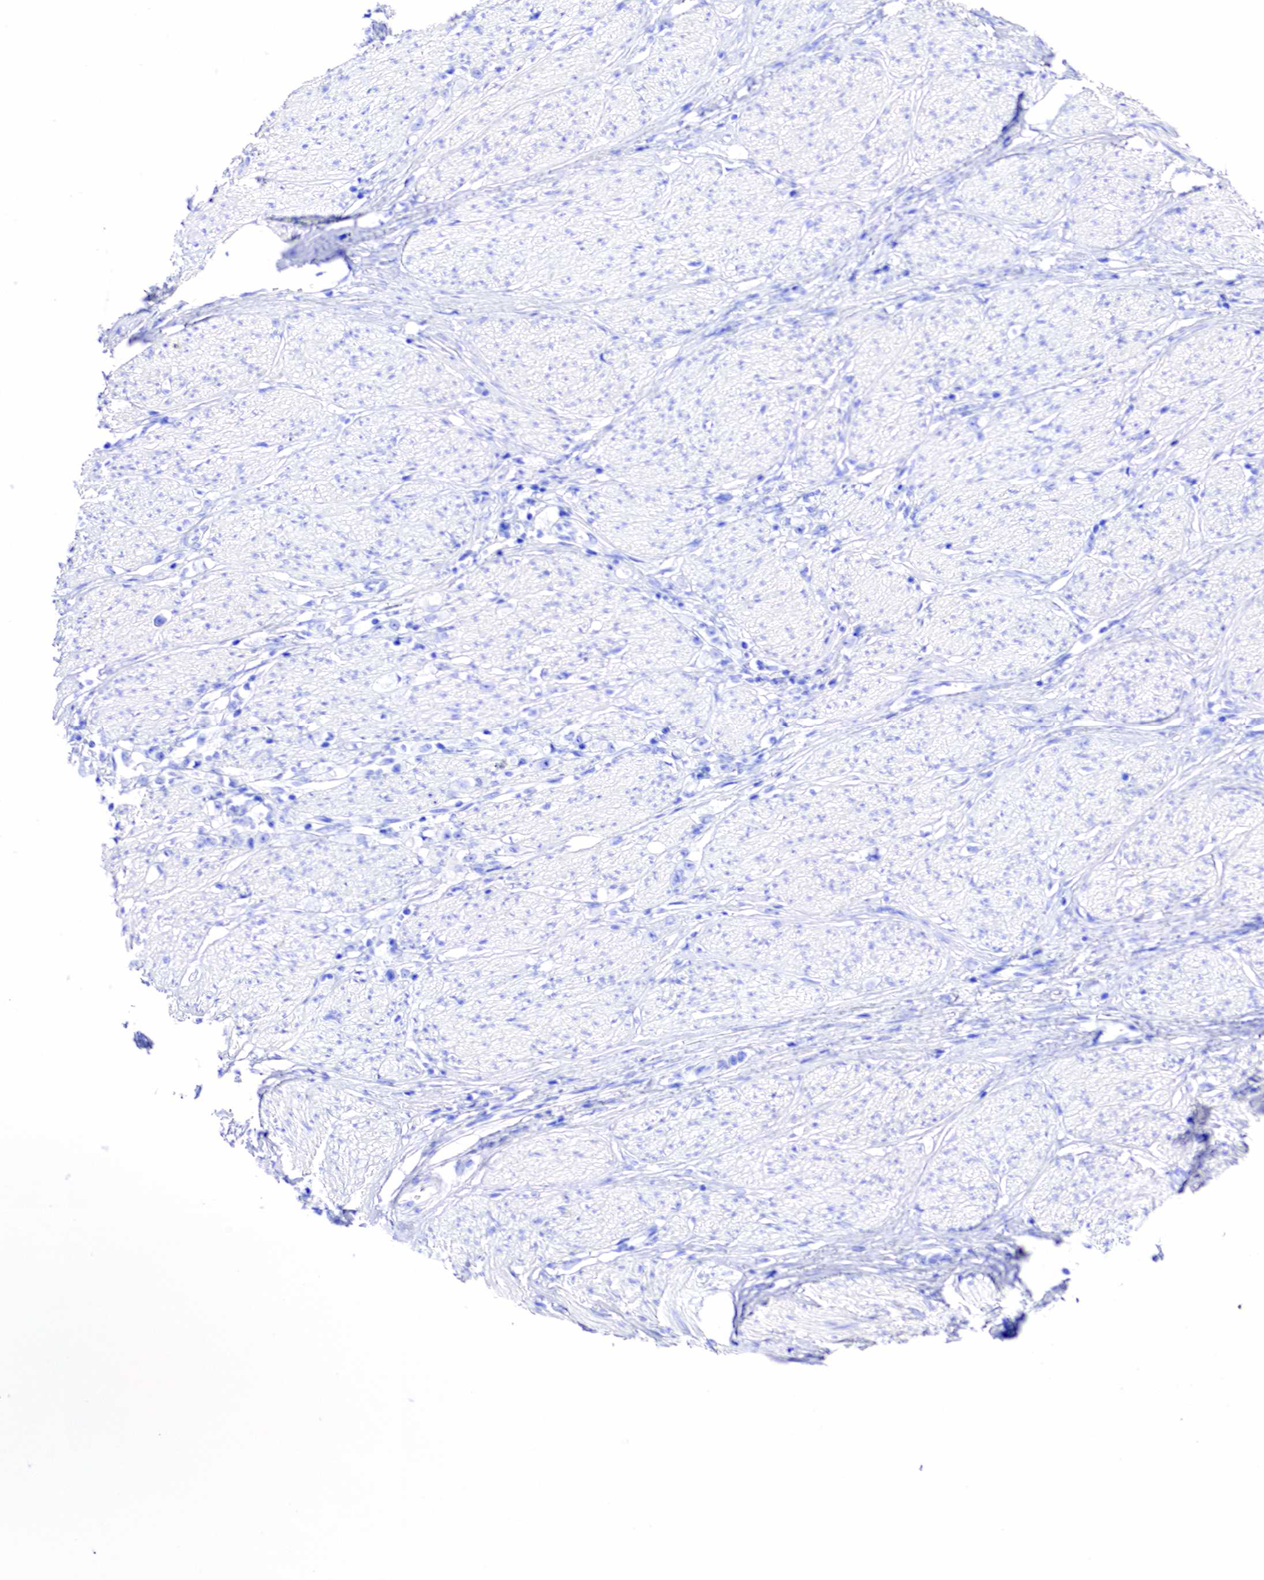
{"staining": {"intensity": "negative", "quantity": "none", "location": "none"}, "tissue": "stomach cancer", "cell_type": "Tumor cells", "image_type": "cancer", "snomed": [{"axis": "morphology", "description": "Adenocarcinoma, NOS"}, {"axis": "topography", "description": "Stomach"}], "caption": "An immunohistochemistry micrograph of stomach cancer (adenocarcinoma) is shown. There is no staining in tumor cells of stomach cancer (adenocarcinoma).", "gene": "KLK3", "patient": {"sex": "male", "age": 72}}